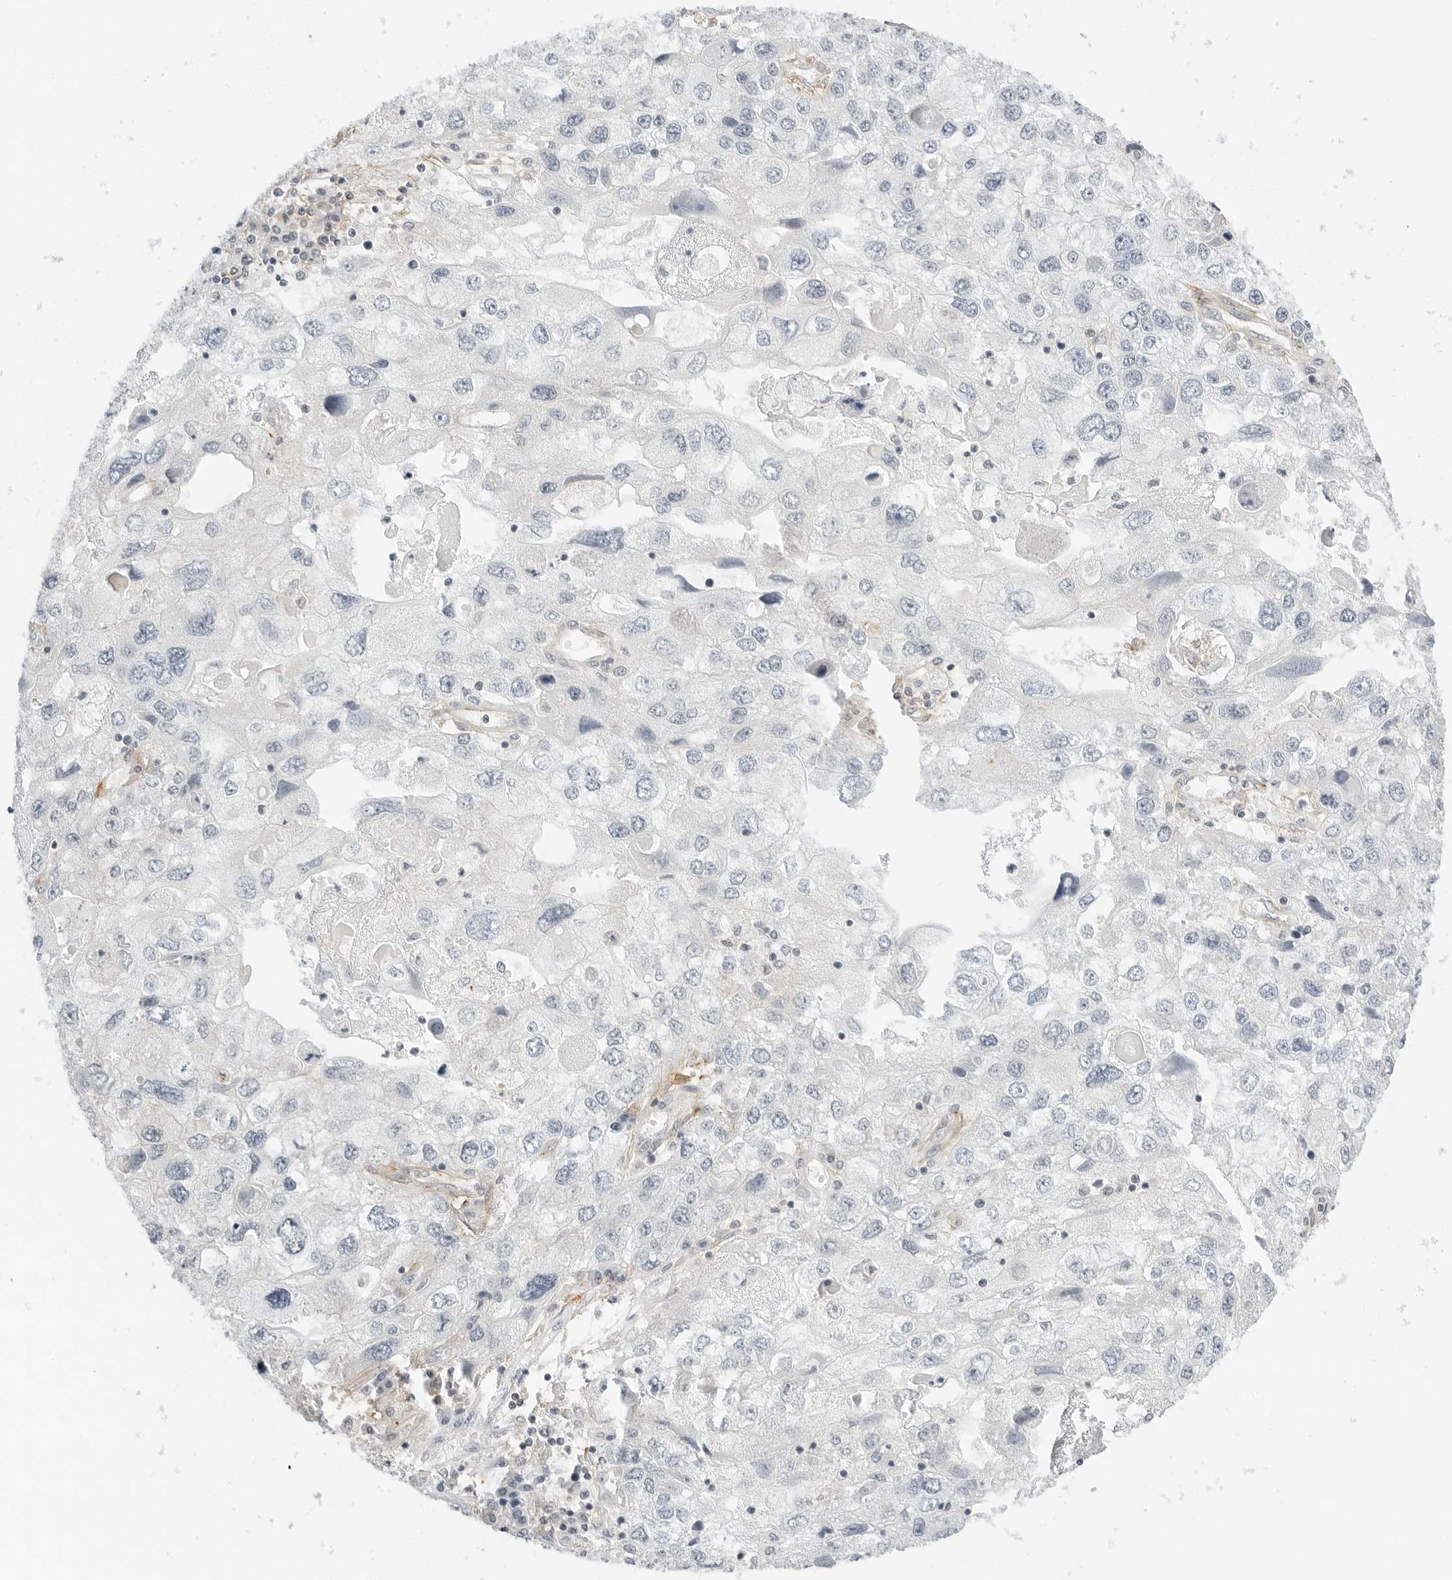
{"staining": {"intensity": "negative", "quantity": "none", "location": "none"}, "tissue": "endometrial cancer", "cell_type": "Tumor cells", "image_type": "cancer", "snomed": [{"axis": "morphology", "description": "Adenocarcinoma, NOS"}, {"axis": "topography", "description": "Endometrium"}], "caption": "The immunohistochemistry histopathology image has no significant expression in tumor cells of endometrial adenocarcinoma tissue.", "gene": "OSCP1", "patient": {"sex": "female", "age": 49}}